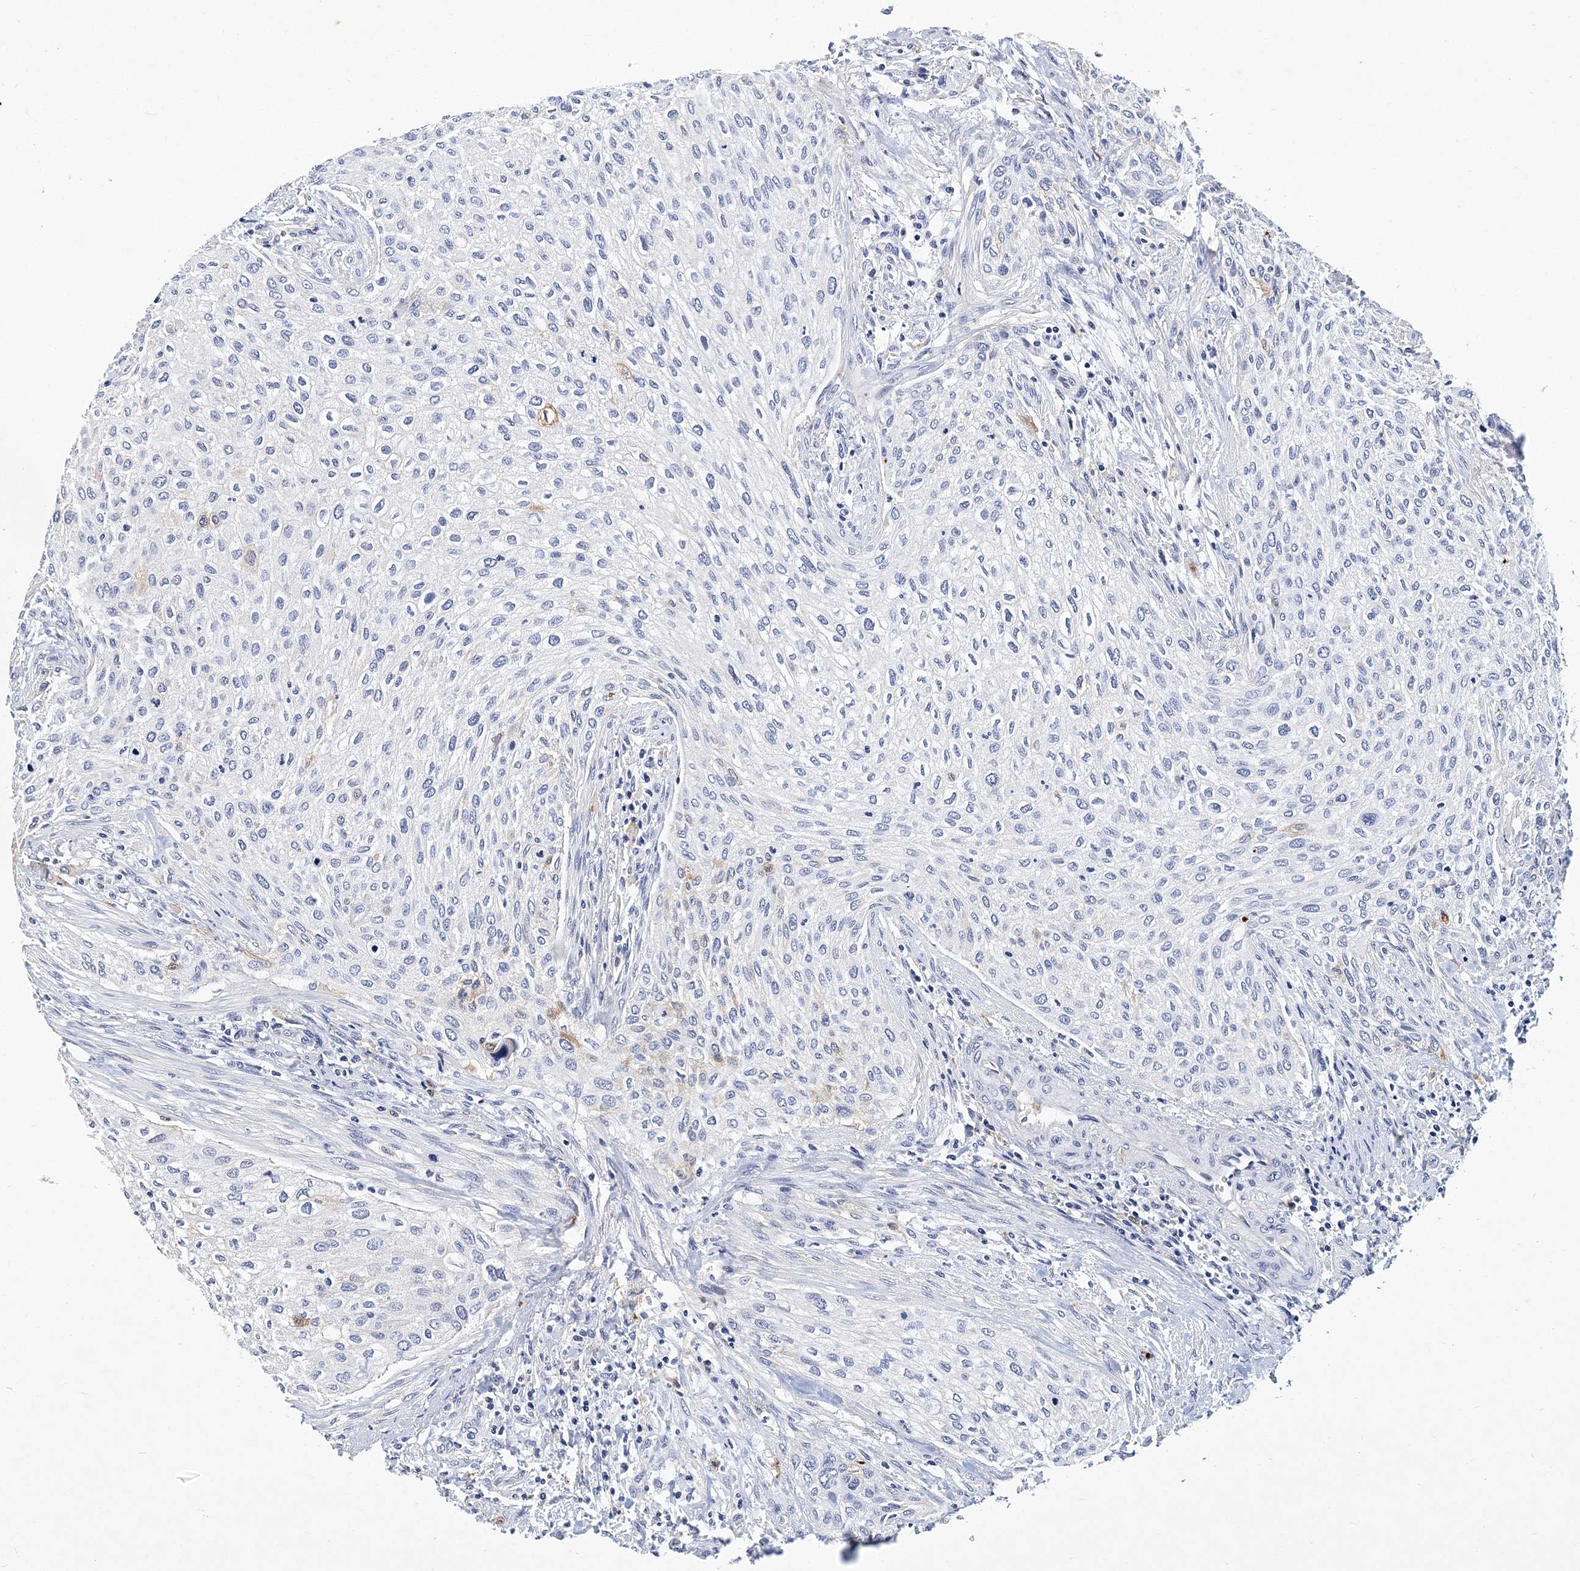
{"staining": {"intensity": "negative", "quantity": "none", "location": "none"}, "tissue": "urothelial cancer", "cell_type": "Tumor cells", "image_type": "cancer", "snomed": [{"axis": "morphology", "description": "Urothelial carcinoma, High grade"}, {"axis": "topography", "description": "Urinary bladder"}], "caption": "This is an IHC image of urothelial cancer. There is no positivity in tumor cells.", "gene": "ITGA2B", "patient": {"sex": "male", "age": 35}}